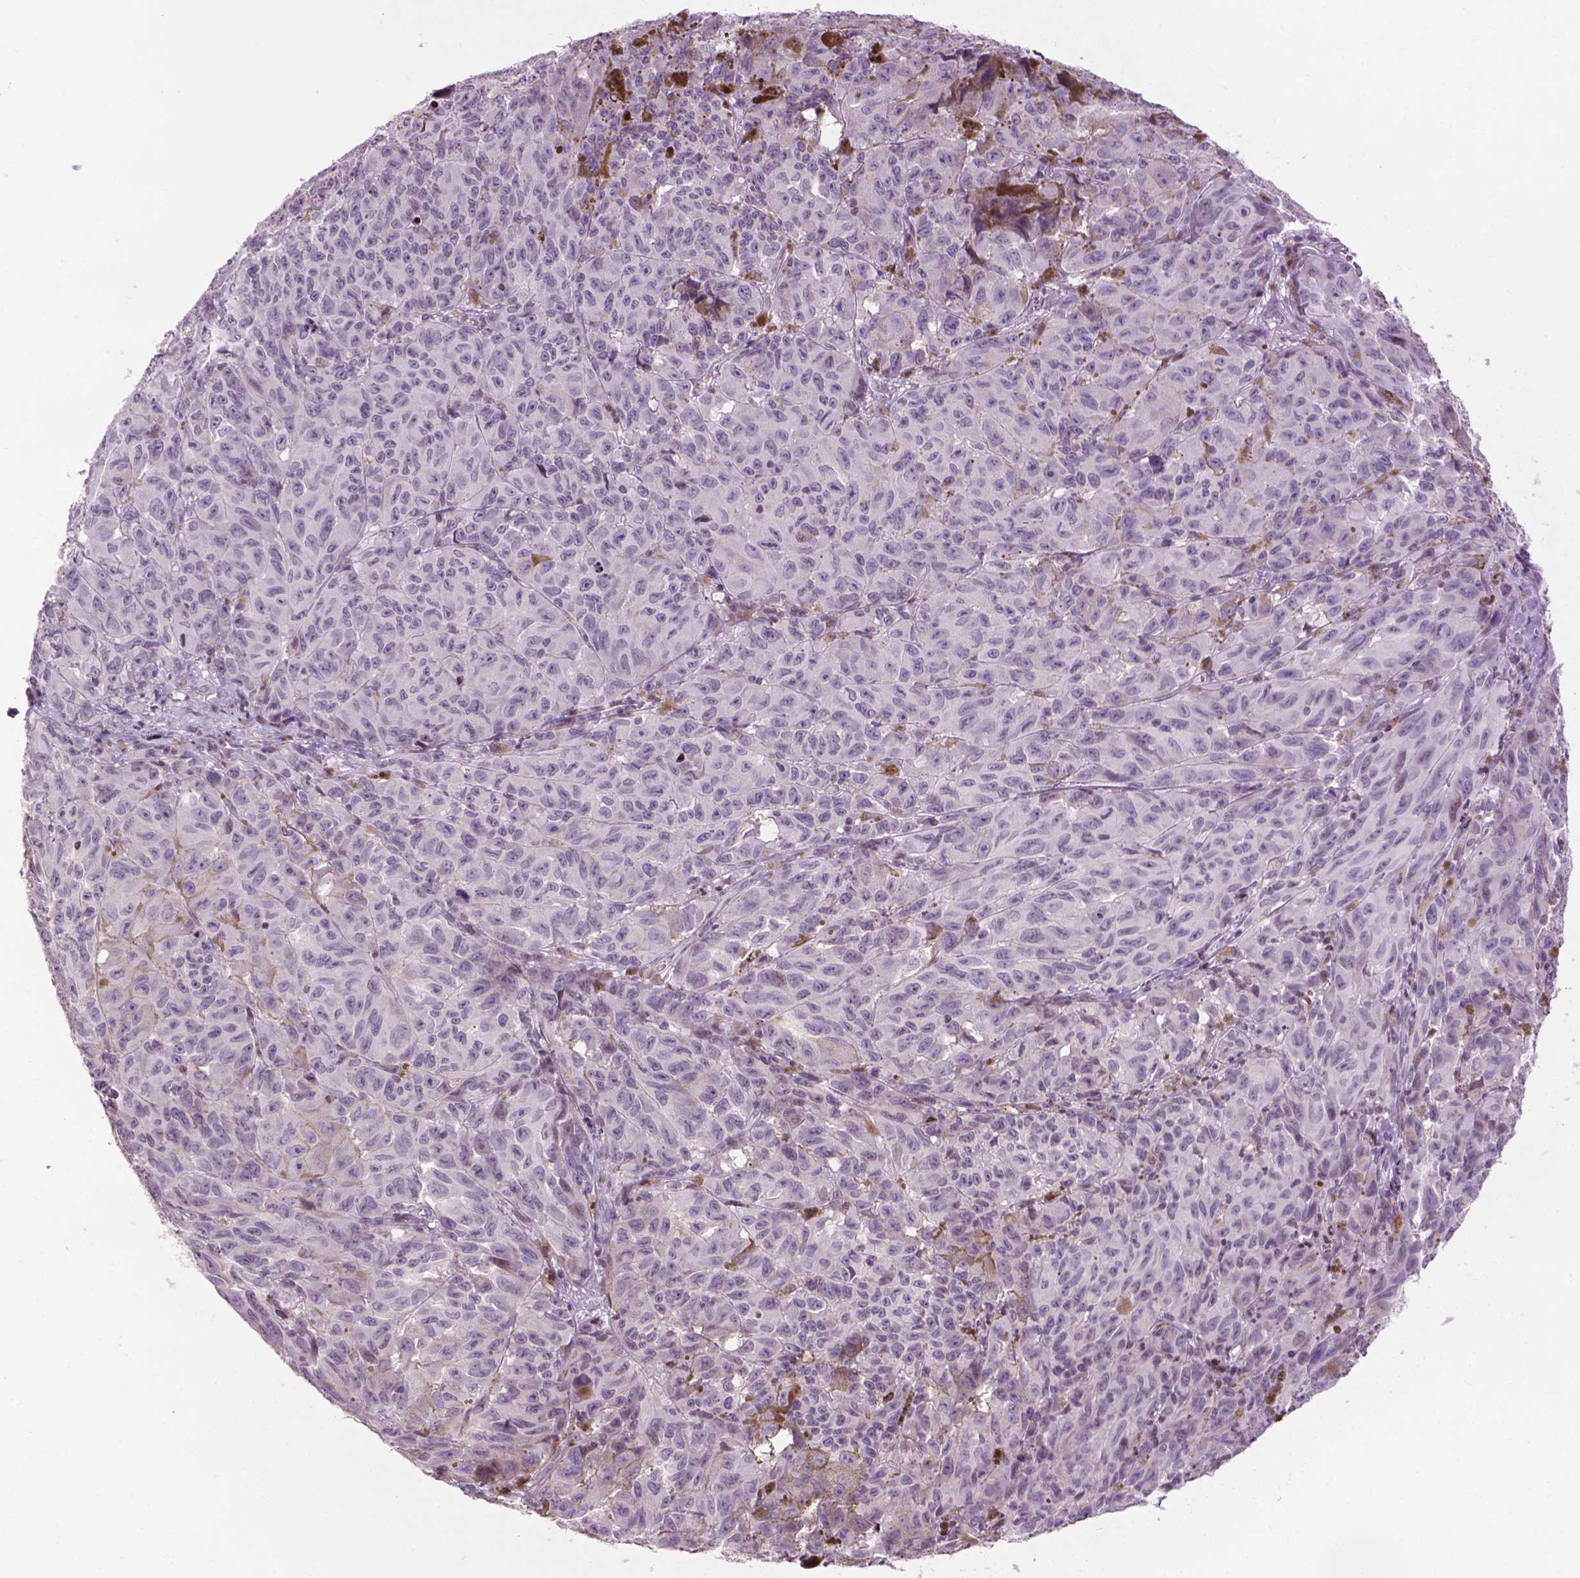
{"staining": {"intensity": "negative", "quantity": "none", "location": "none"}, "tissue": "melanoma", "cell_type": "Tumor cells", "image_type": "cancer", "snomed": [{"axis": "morphology", "description": "Malignant melanoma, NOS"}, {"axis": "topography", "description": "Vulva, labia, clitoris and Bartholin´s gland, NO"}], "caption": "This is a image of immunohistochemistry staining of malignant melanoma, which shows no expression in tumor cells.", "gene": "TH", "patient": {"sex": "female", "age": 75}}